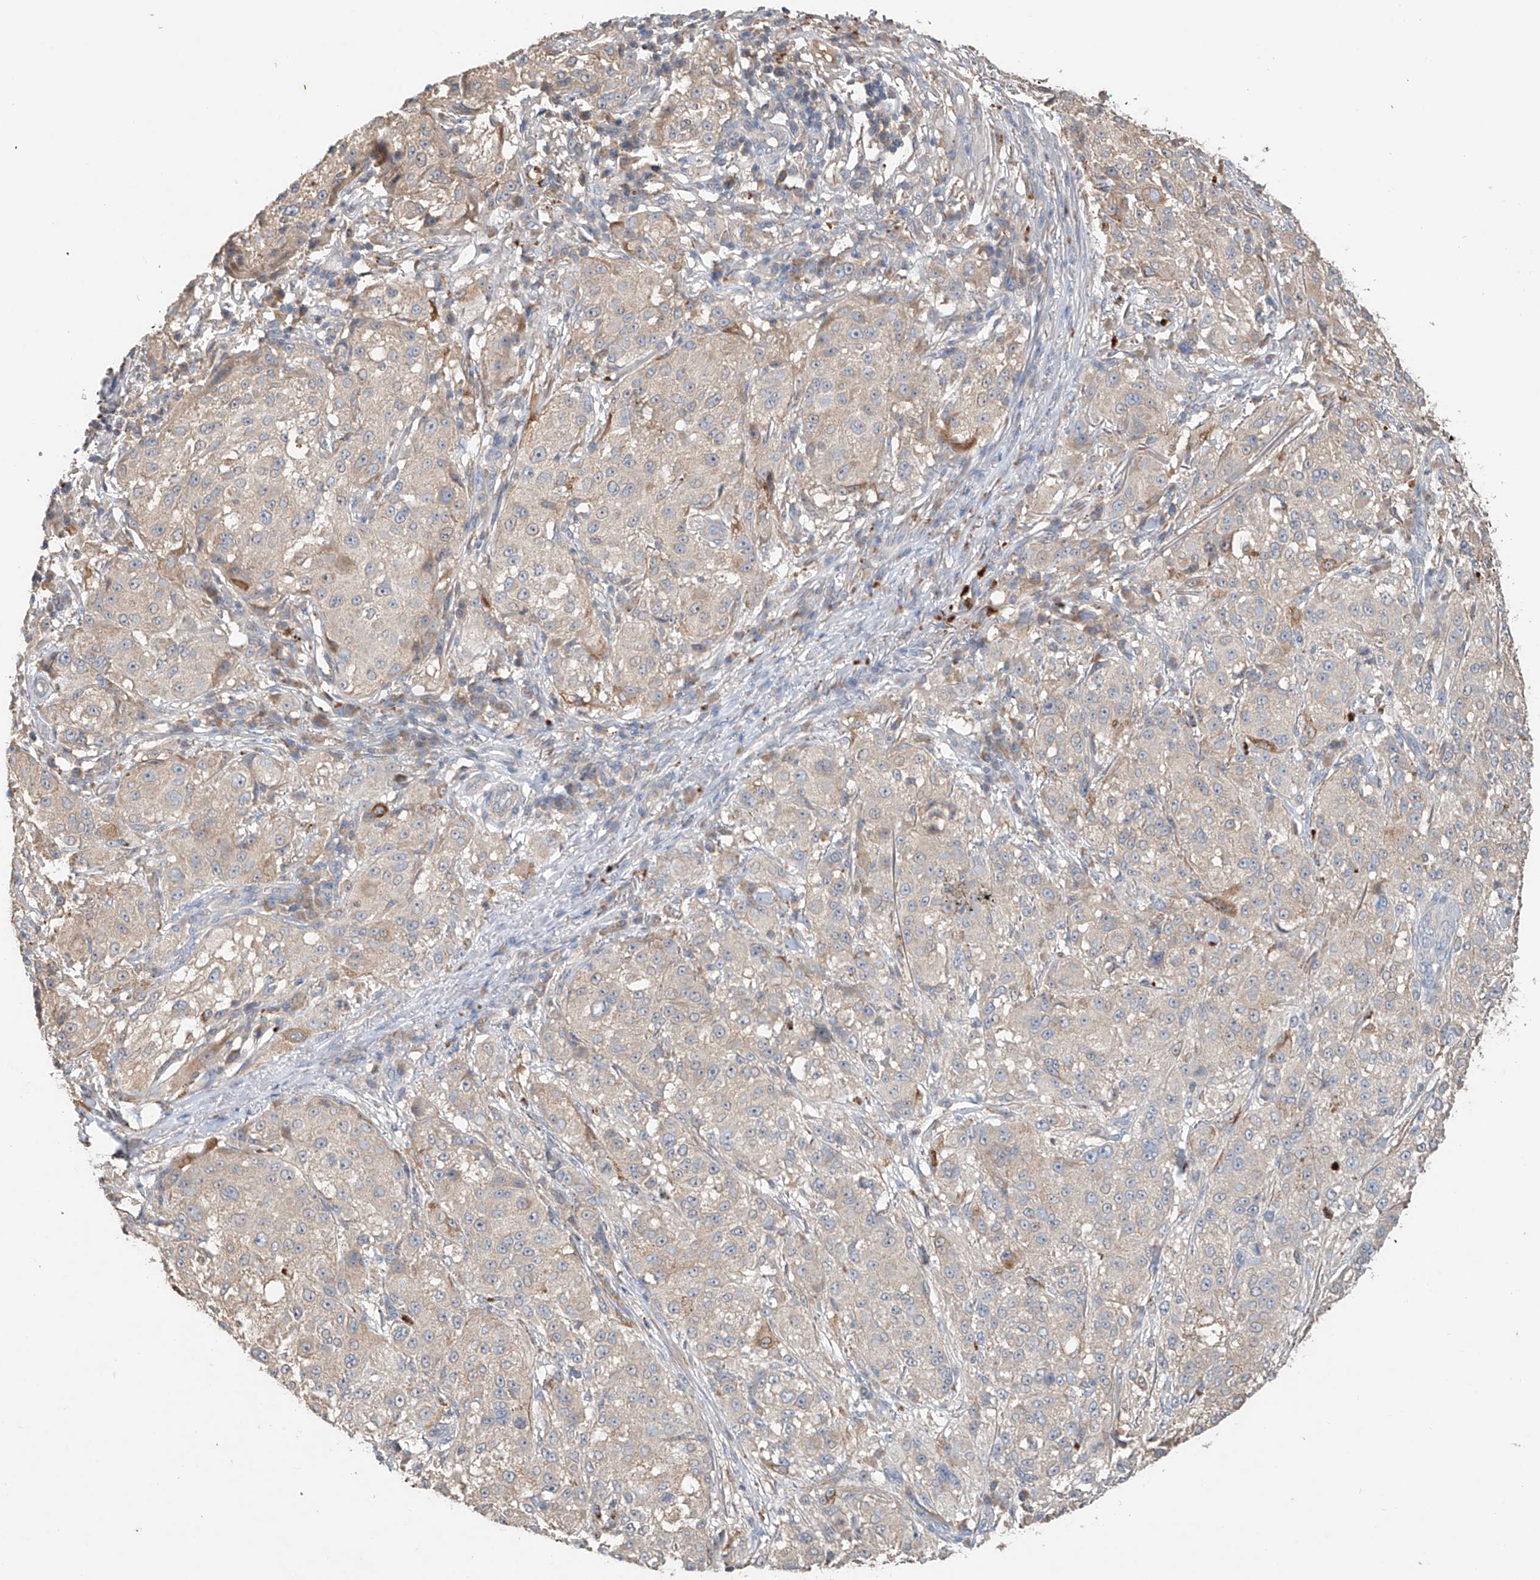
{"staining": {"intensity": "negative", "quantity": "none", "location": "none"}, "tissue": "melanoma", "cell_type": "Tumor cells", "image_type": "cancer", "snomed": [{"axis": "morphology", "description": "Necrosis, NOS"}, {"axis": "morphology", "description": "Malignant melanoma, NOS"}, {"axis": "topography", "description": "Skin"}], "caption": "Photomicrograph shows no significant protein staining in tumor cells of malignant melanoma.", "gene": "GNB1L", "patient": {"sex": "female", "age": 87}}